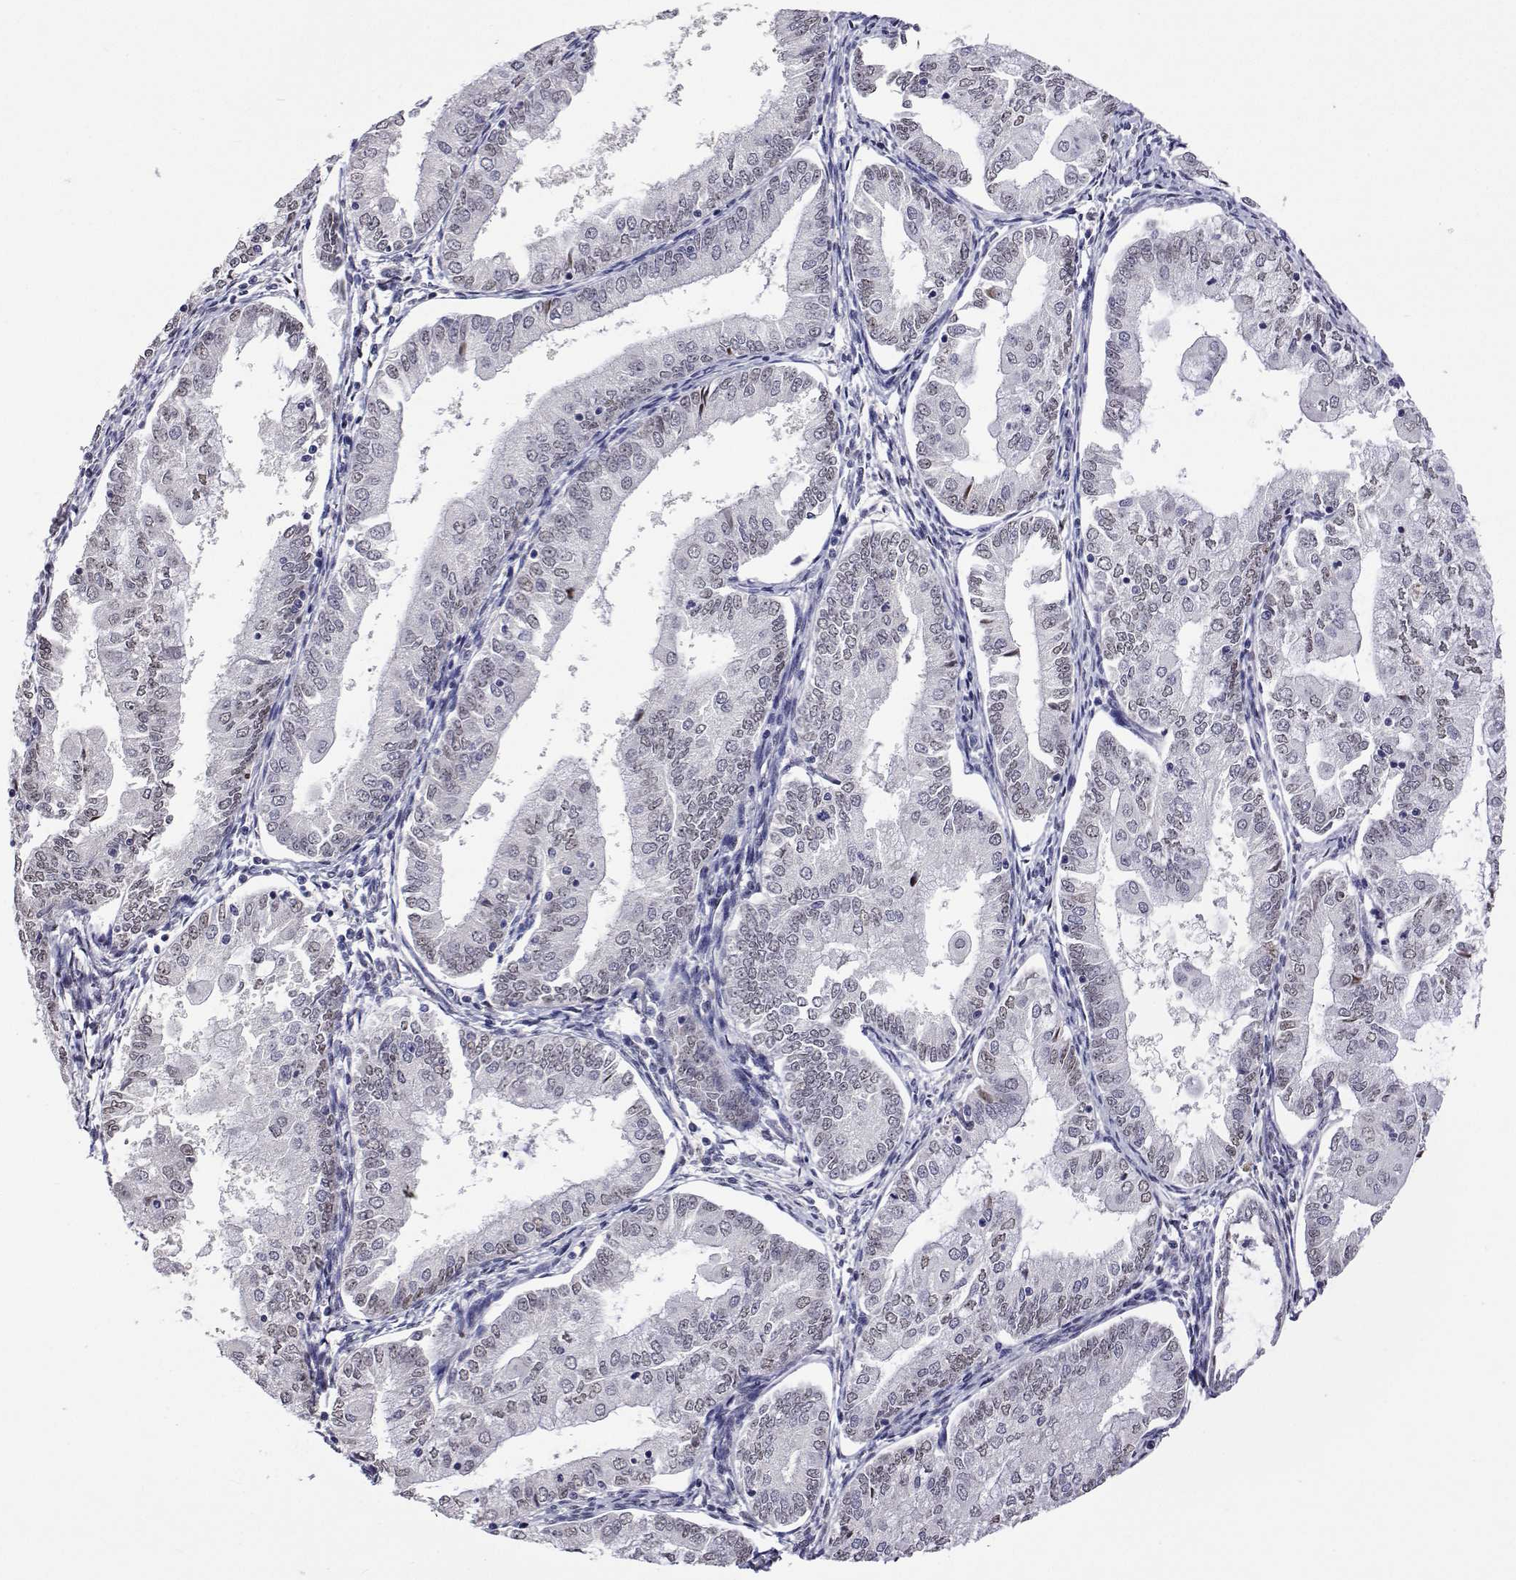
{"staining": {"intensity": "weak", "quantity": "<25%", "location": "cytoplasmic/membranous"}, "tissue": "endometrial cancer", "cell_type": "Tumor cells", "image_type": "cancer", "snomed": [{"axis": "morphology", "description": "Adenocarcinoma, NOS"}, {"axis": "topography", "description": "Endometrium"}], "caption": "Endometrial cancer (adenocarcinoma) was stained to show a protein in brown. There is no significant staining in tumor cells.", "gene": "HNRNPA0", "patient": {"sex": "female", "age": 55}}